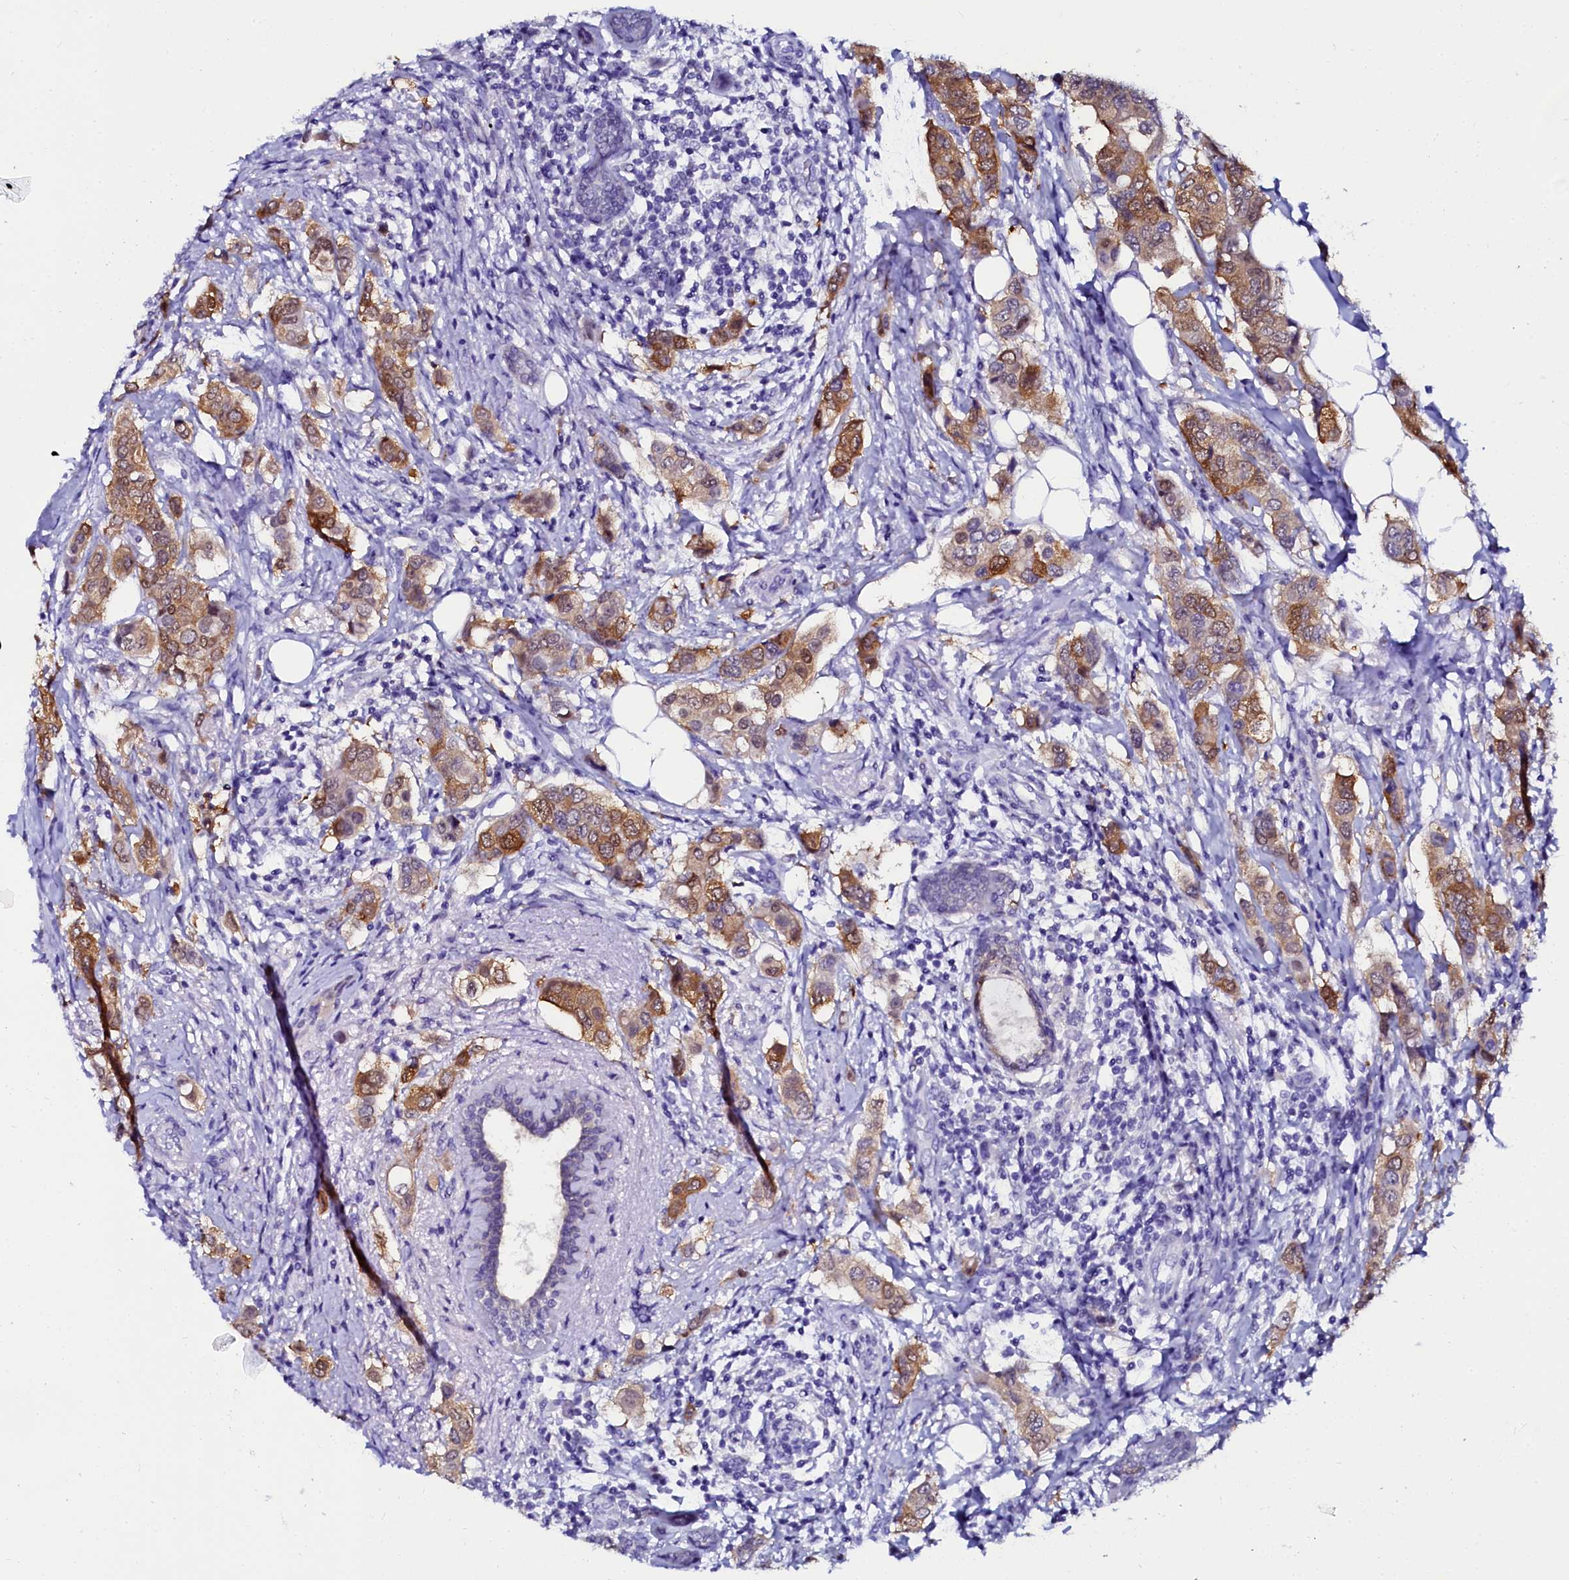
{"staining": {"intensity": "moderate", "quantity": ">75%", "location": "cytoplasmic/membranous"}, "tissue": "breast cancer", "cell_type": "Tumor cells", "image_type": "cancer", "snomed": [{"axis": "morphology", "description": "Lobular carcinoma"}, {"axis": "topography", "description": "Breast"}], "caption": "Moderate cytoplasmic/membranous protein expression is present in about >75% of tumor cells in lobular carcinoma (breast).", "gene": "SORD", "patient": {"sex": "female", "age": 51}}